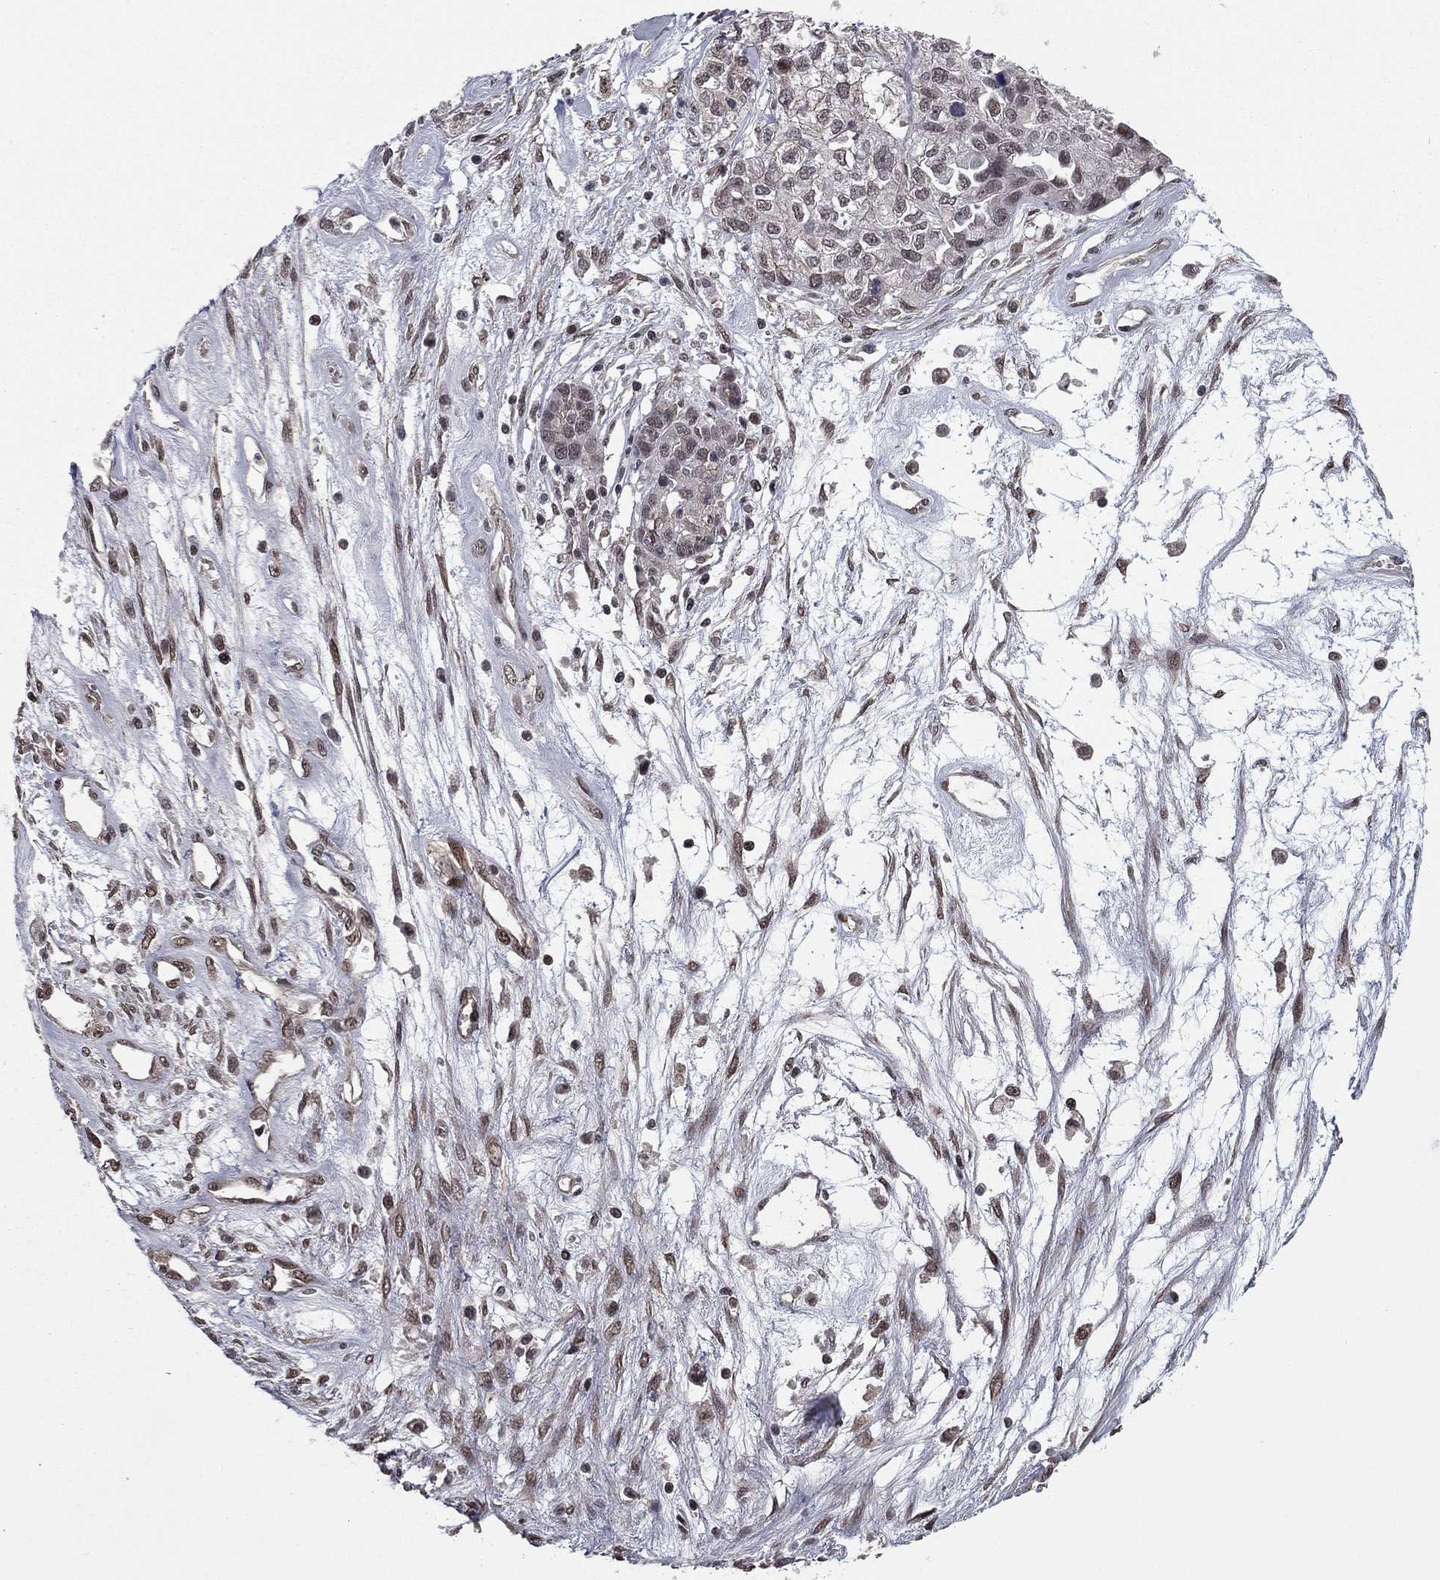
{"staining": {"intensity": "moderate", "quantity": "<25%", "location": "nuclear"}, "tissue": "ovarian cancer", "cell_type": "Tumor cells", "image_type": "cancer", "snomed": [{"axis": "morphology", "description": "Cystadenocarcinoma, serous, NOS"}, {"axis": "topography", "description": "Ovary"}], "caption": "Protein analysis of ovarian cancer (serous cystadenocarcinoma) tissue displays moderate nuclear expression in approximately <25% of tumor cells. (Stains: DAB (3,3'-diaminobenzidine) in brown, nuclei in blue, Microscopy: brightfield microscopy at high magnification).", "gene": "RARB", "patient": {"sex": "female", "age": 87}}